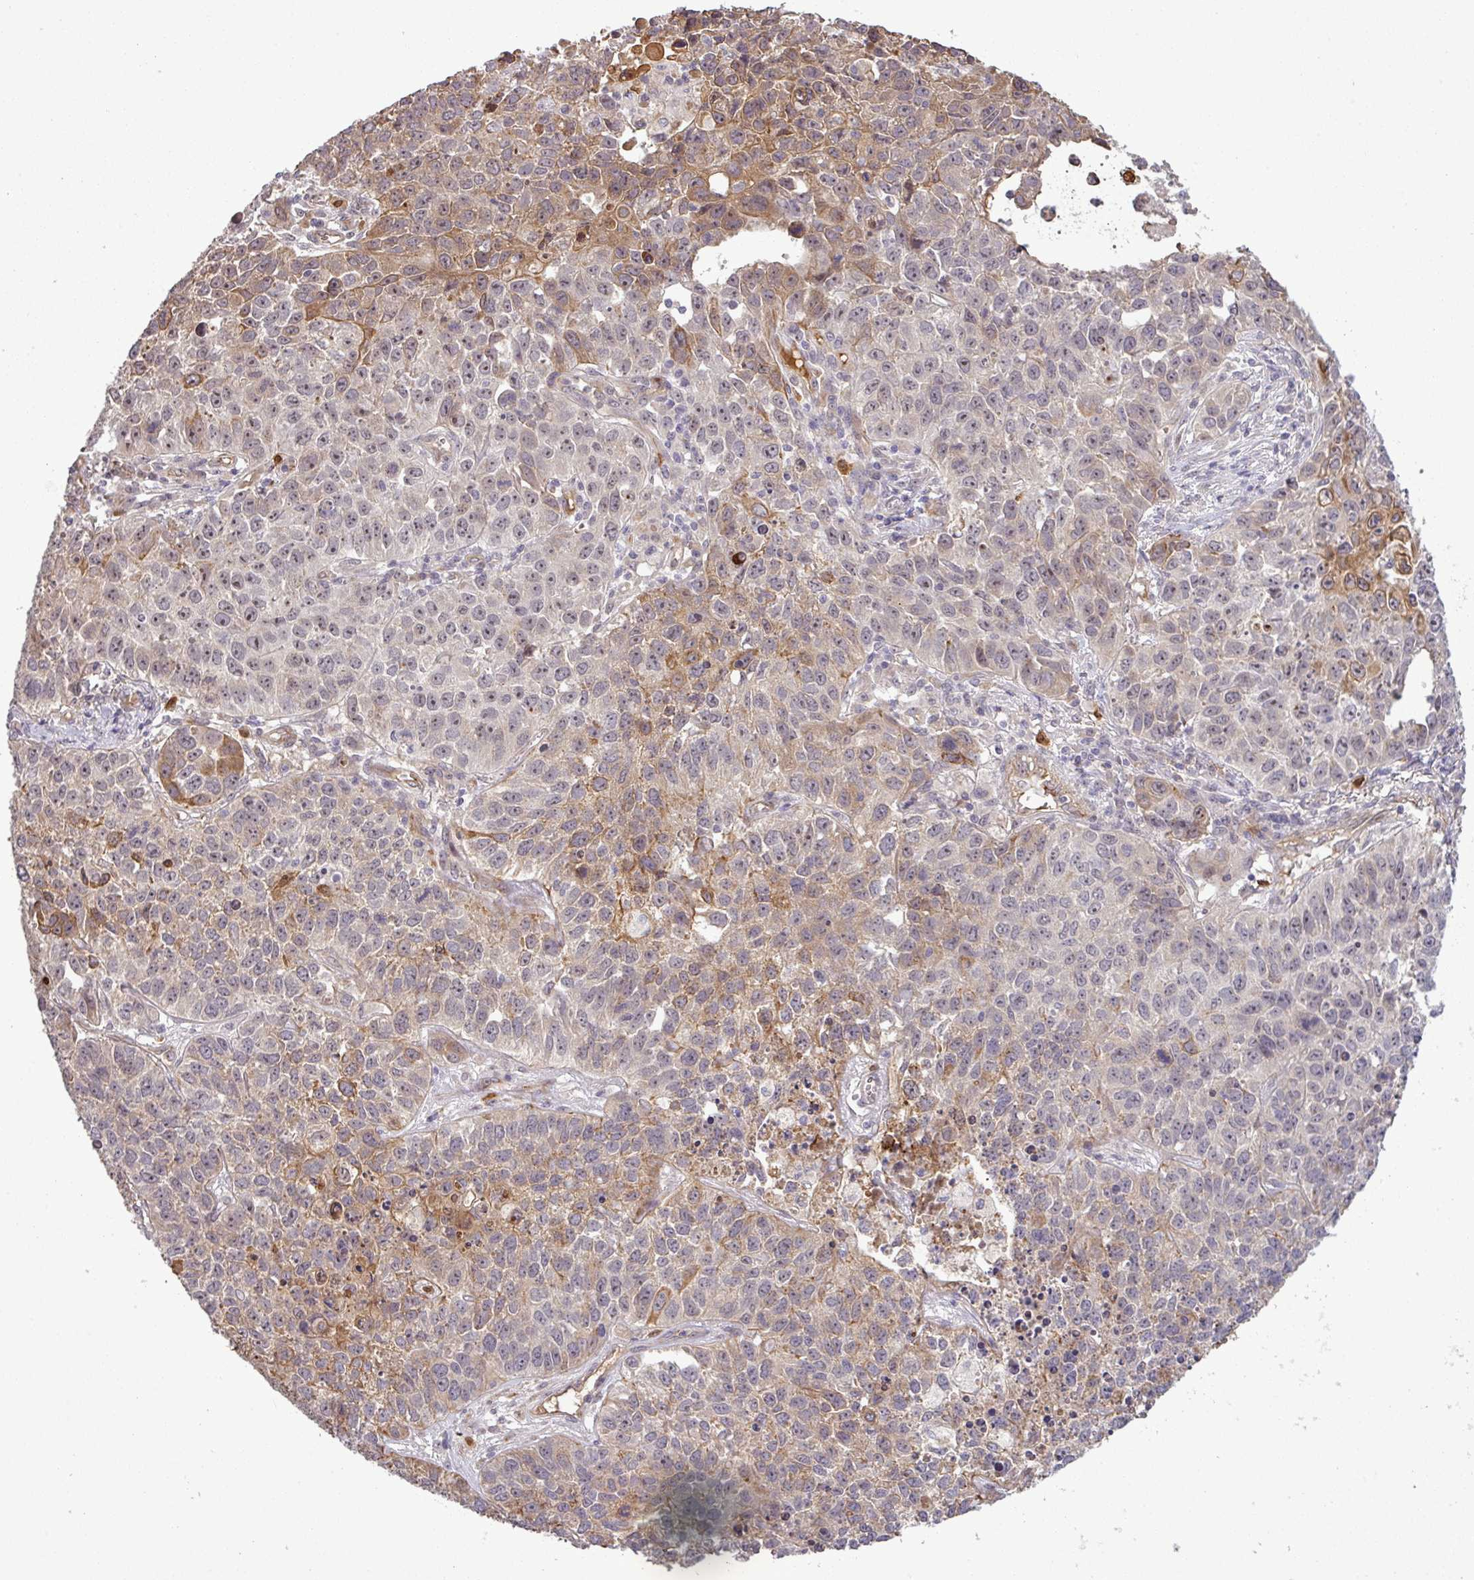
{"staining": {"intensity": "moderate", "quantity": "25%-75%", "location": "cytoplasmic/membranous"}, "tissue": "lung cancer", "cell_type": "Tumor cells", "image_type": "cancer", "snomed": [{"axis": "morphology", "description": "Squamous cell carcinoma, NOS"}, {"axis": "topography", "description": "Lung"}], "caption": "The image demonstrates immunohistochemical staining of squamous cell carcinoma (lung). There is moderate cytoplasmic/membranous expression is present in about 25%-75% of tumor cells.", "gene": "PCDH1", "patient": {"sex": "male", "age": 76}}